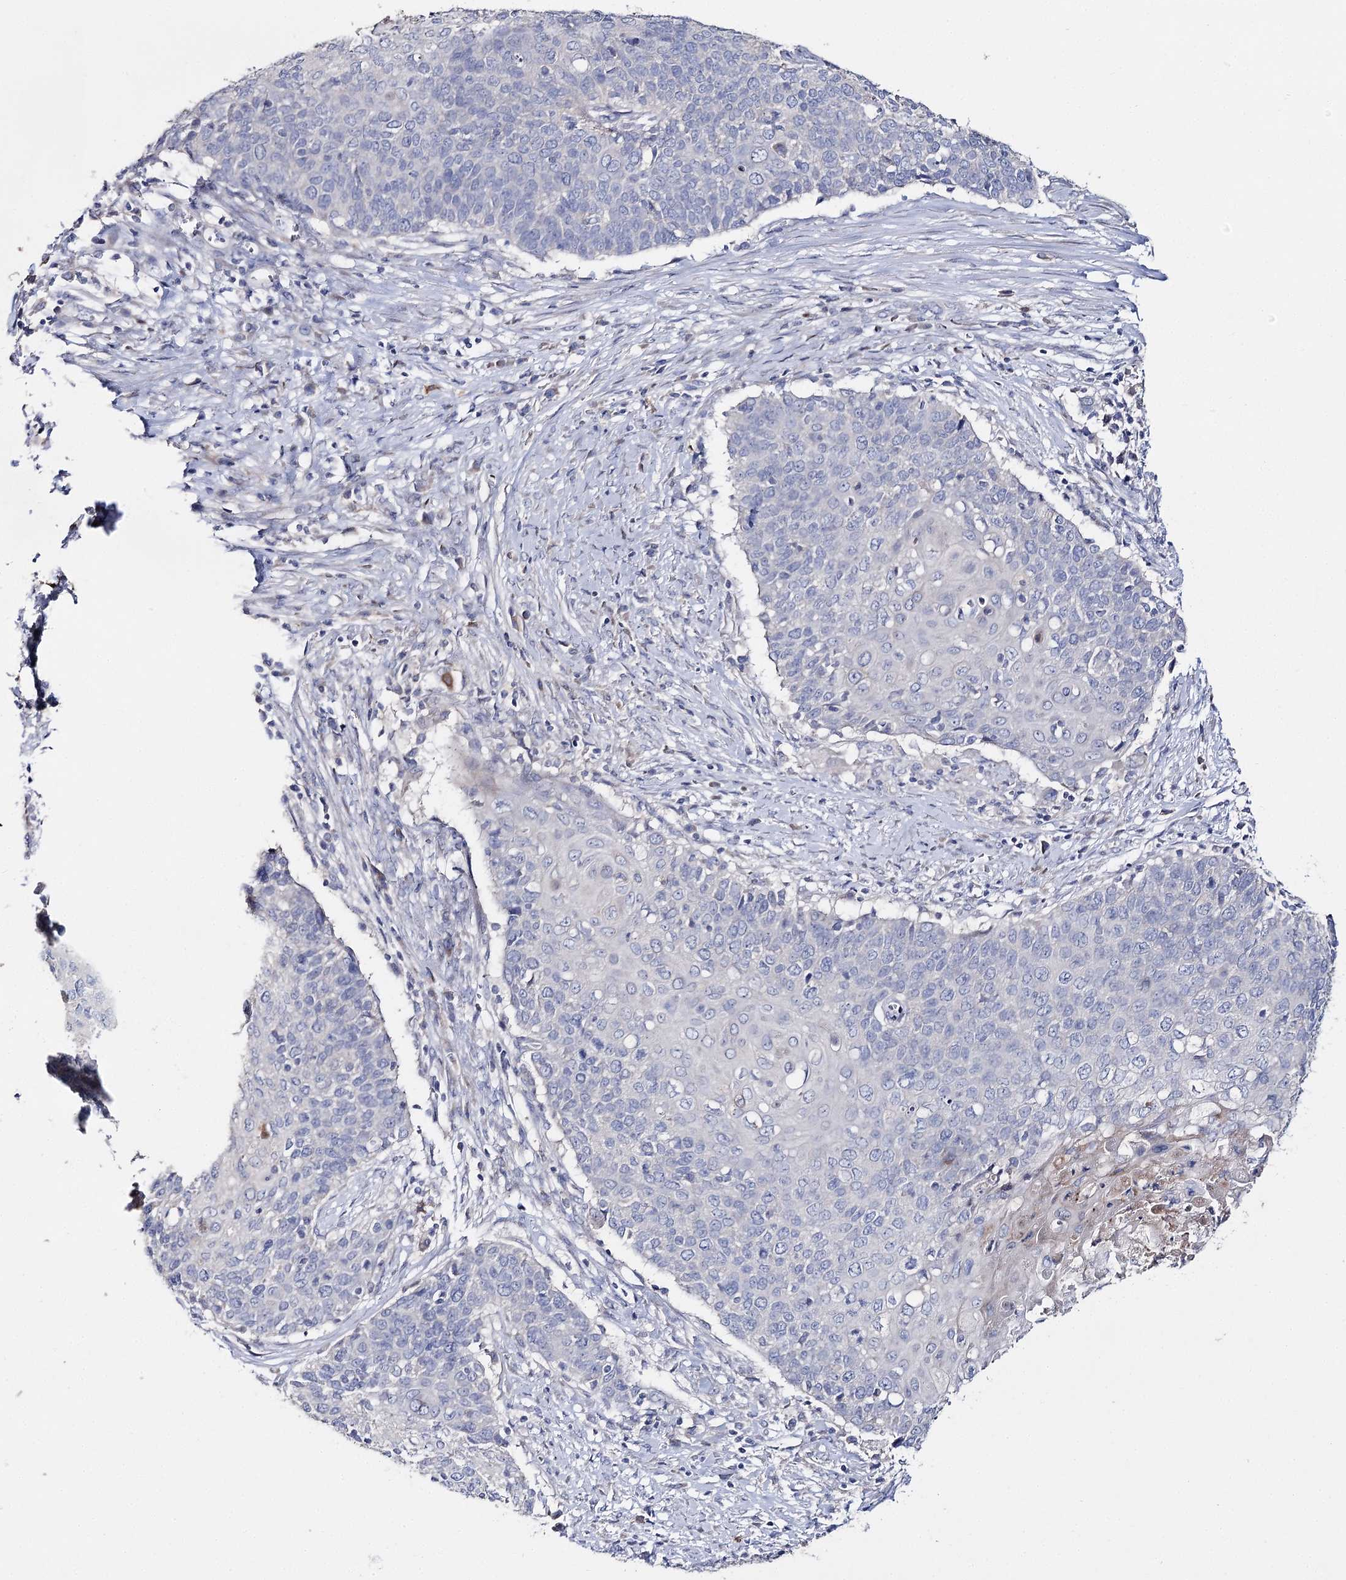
{"staining": {"intensity": "negative", "quantity": "none", "location": "none"}, "tissue": "cervical cancer", "cell_type": "Tumor cells", "image_type": "cancer", "snomed": [{"axis": "morphology", "description": "Squamous cell carcinoma, NOS"}, {"axis": "topography", "description": "Cervix"}], "caption": "DAB (3,3'-diaminobenzidine) immunohistochemical staining of cervical cancer (squamous cell carcinoma) shows no significant staining in tumor cells.", "gene": "NRAP", "patient": {"sex": "female", "age": 39}}